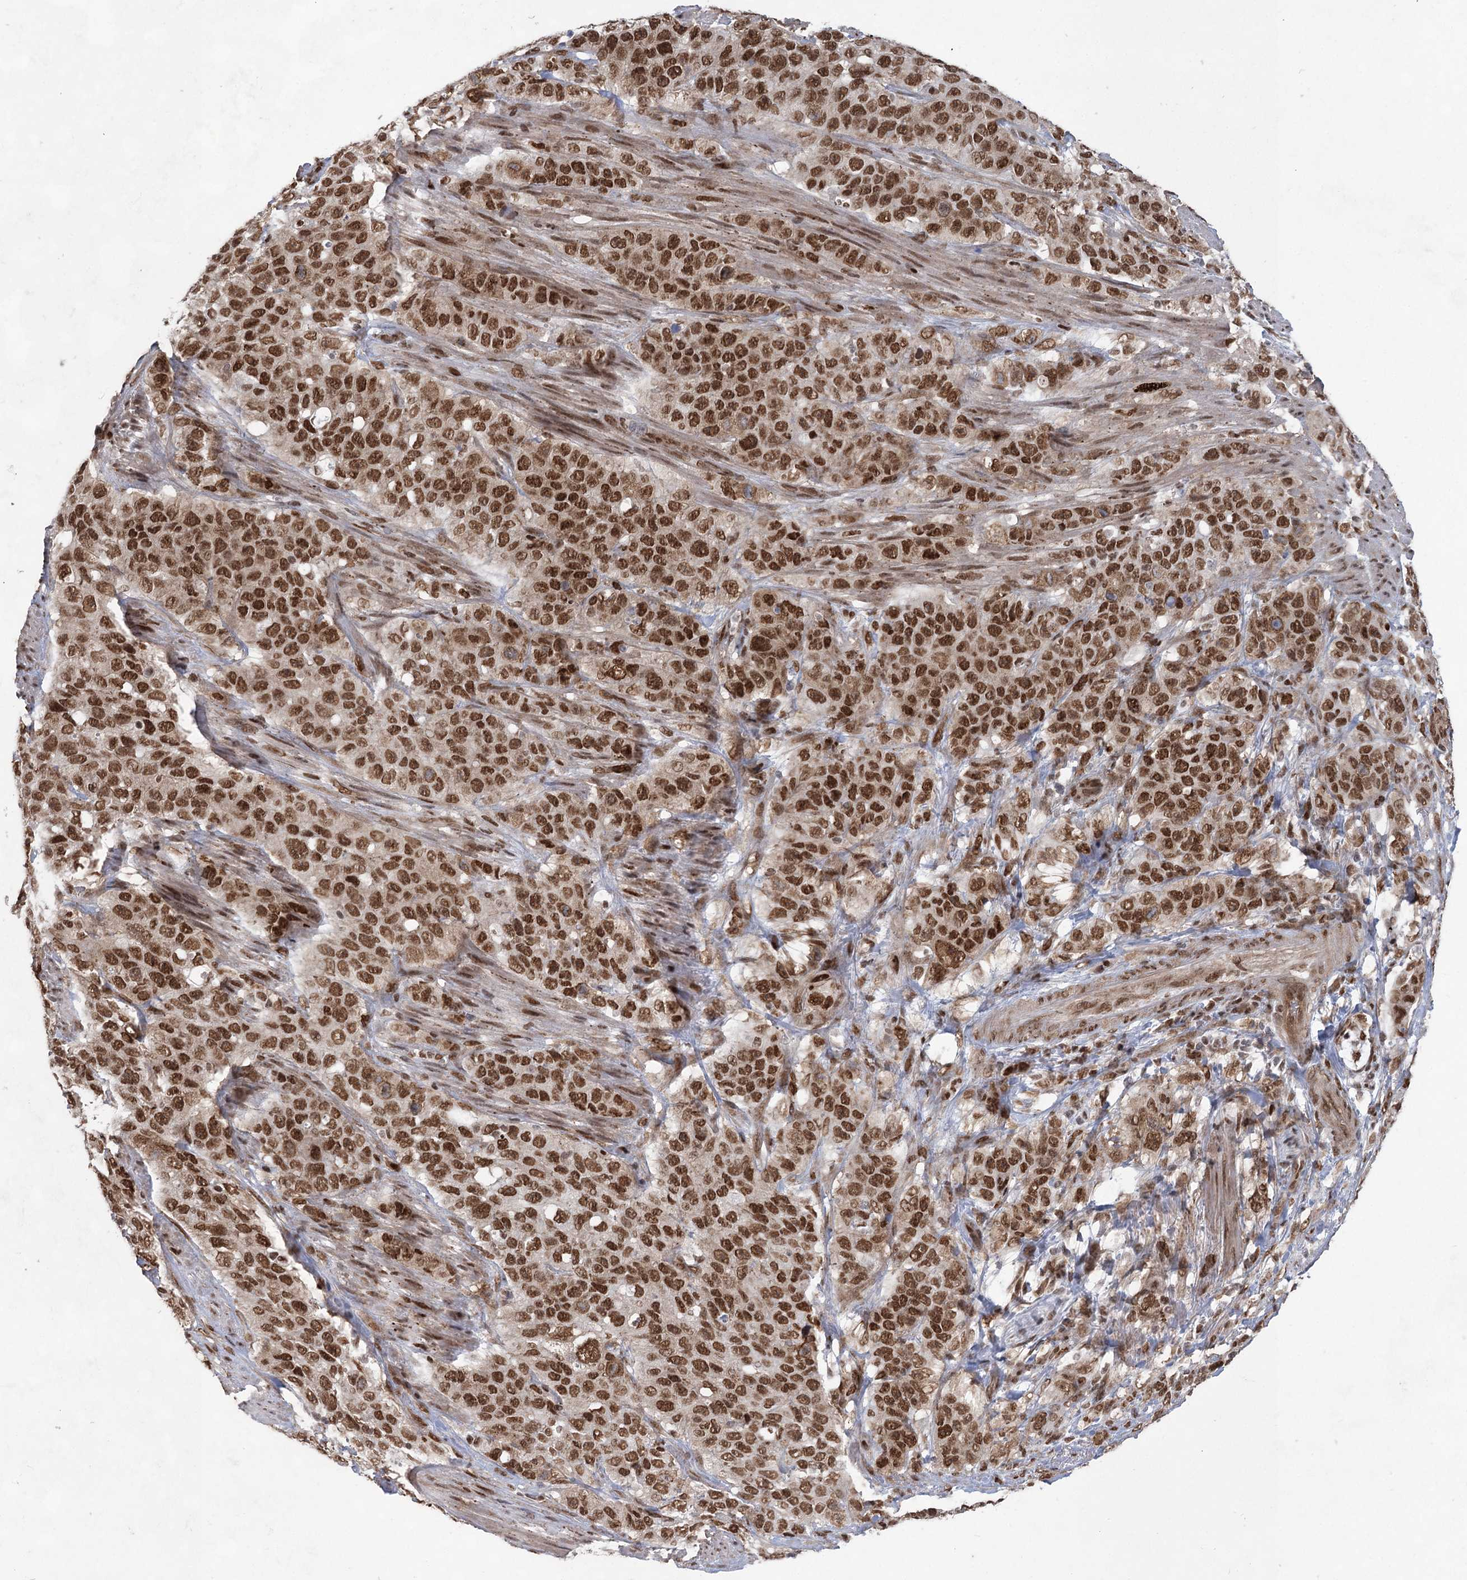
{"staining": {"intensity": "strong", "quantity": ">75%", "location": "nuclear"}, "tissue": "stomach cancer", "cell_type": "Tumor cells", "image_type": "cancer", "snomed": [{"axis": "morphology", "description": "Adenocarcinoma, NOS"}, {"axis": "topography", "description": "Stomach"}], "caption": "A histopathology image showing strong nuclear staining in approximately >75% of tumor cells in stomach cancer, as visualized by brown immunohistochemical staining.", "gene": "ZCCHC8", "patient": {"sex": "male", "age": 48}}